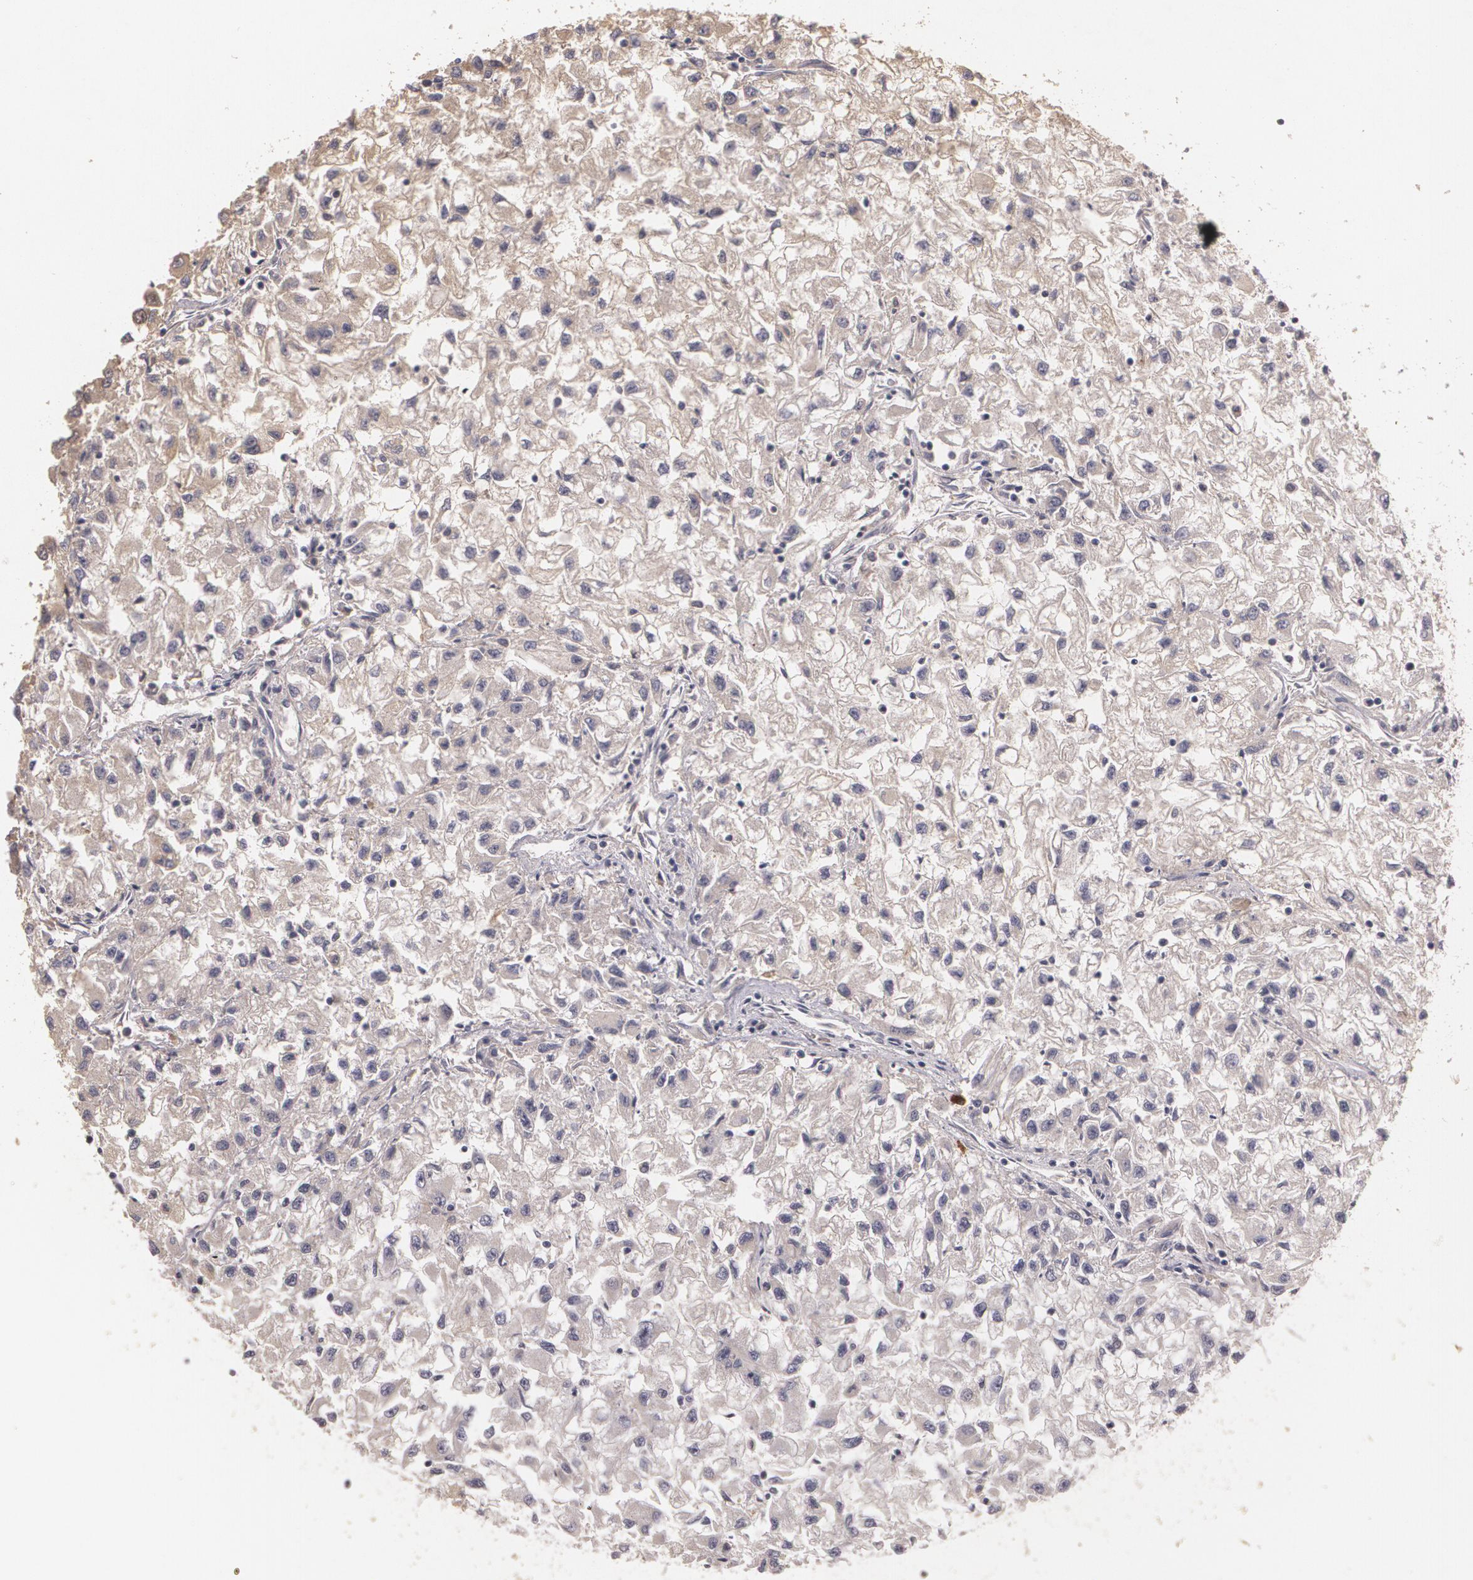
{"staining": {"intensity": "weak", "quantity": "25%-75%", "location": "cytoplasmic/membranous"}, "tissue": "renal cancer", "cell_type": "Tumor cells", "image_type": "cancer", "snomed": [{"axis": "morphology", "description": "Adenocarcinoma, NOS"}, {"axis": "topography", "description": "Kidney"}], "caption": "An image showing weak cytoplasmic/membranous positivity in about 25%-75% of tumor cells in adenocarcinoma (renal), as visualized by brown immunohistochemical staining.", "gene": "BRCA1", "patient": {"sex": "male", "age": 59}}